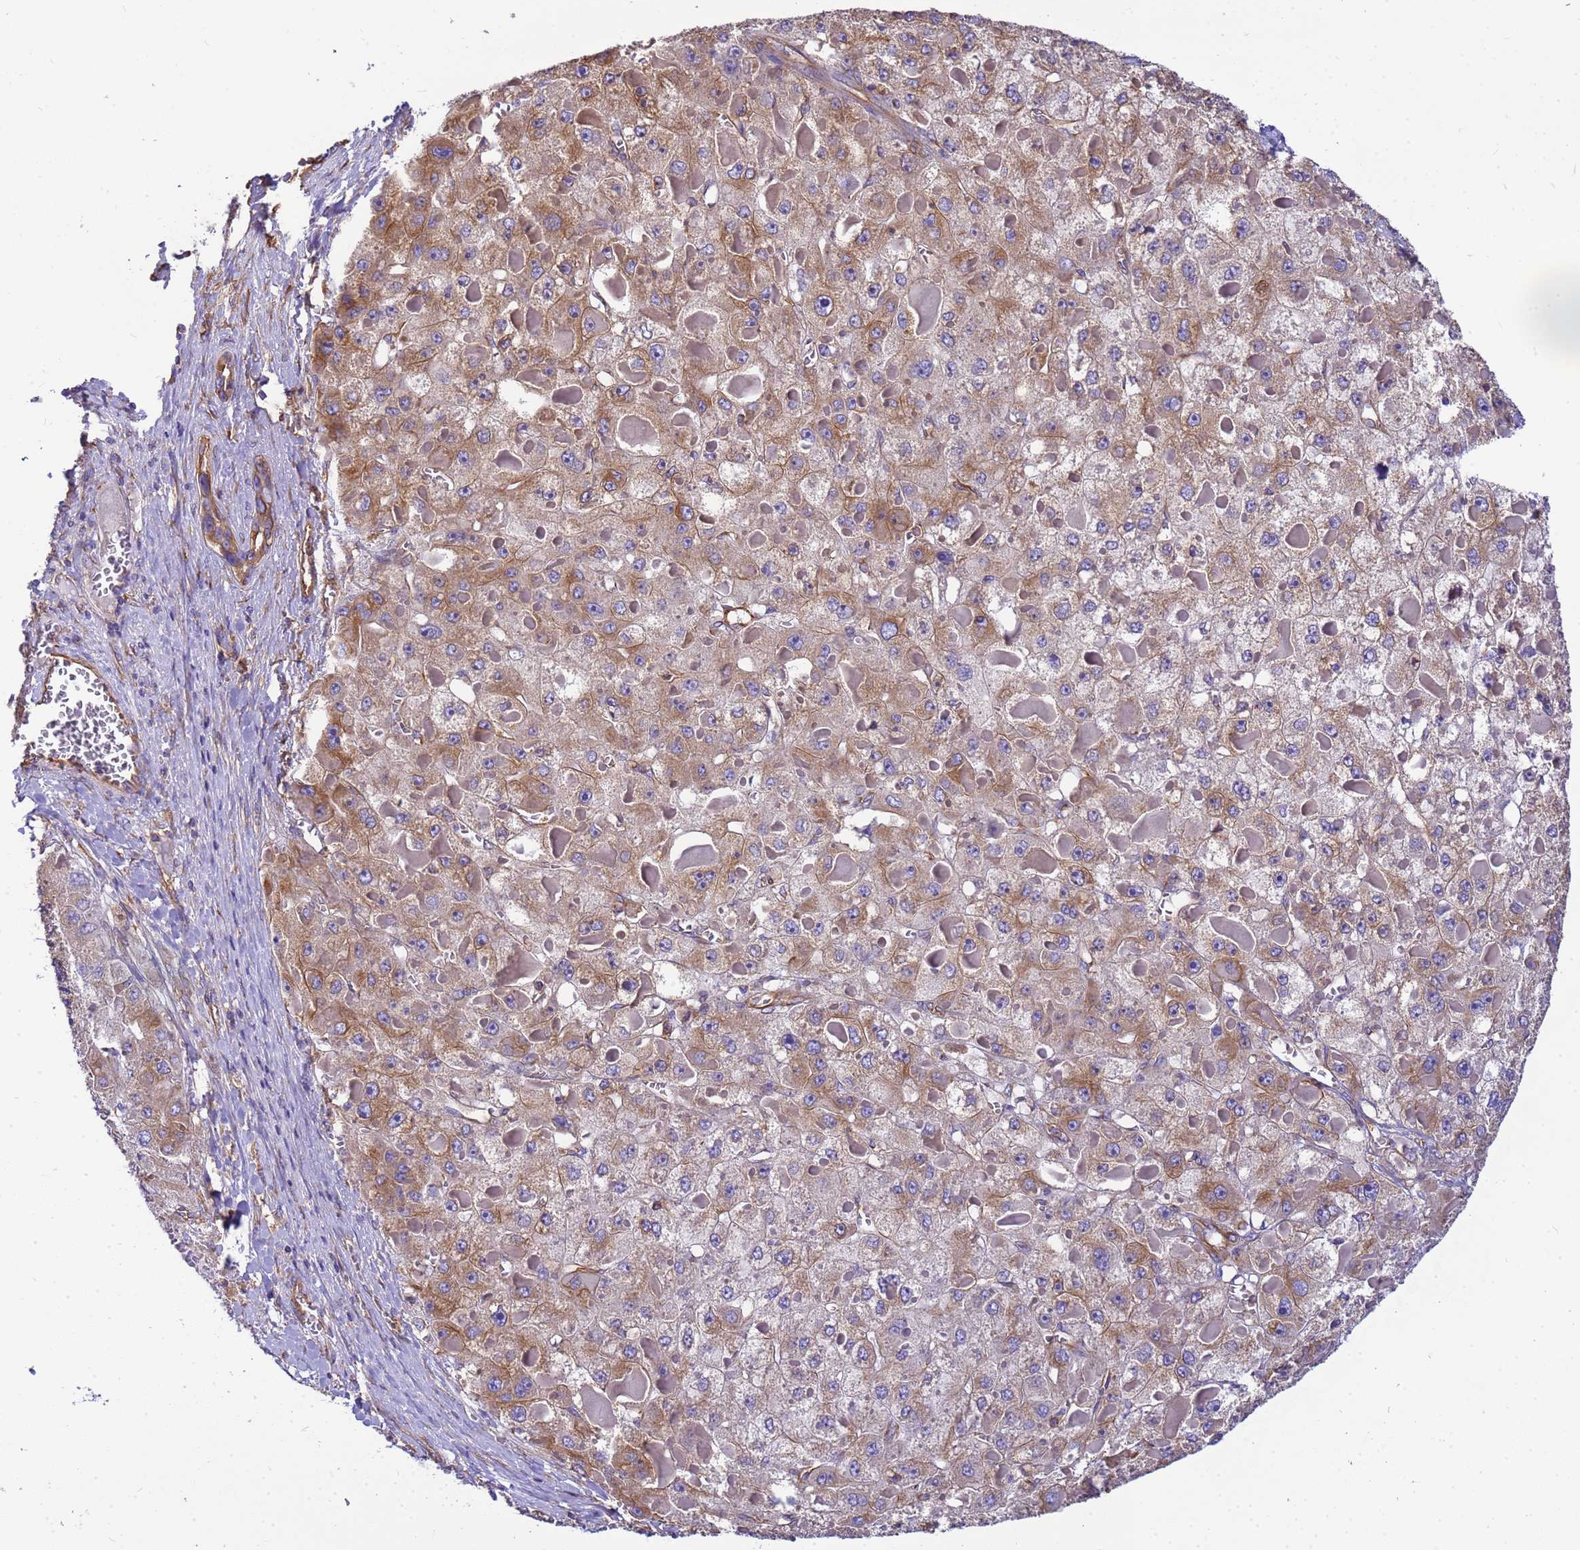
{"staining": {"intensity": "moderate", "quantity": "25%-75%", "location": "cytoplasmic/membranous"}, "tissue": "liver cancer", "cell_type": "Tumor cells", "image_type": "cancer", "snomed": [{"axis": "morphology", "description": "Carcinoma, Hepatocellular, NOS"}, {"axis": "topography", "description": "Liver"}], "caption": "Human liver hepatocellular carcinoma stained with a brown dye displays moderate cytoplasmic/membranous positive positivity in about 25%-75% of tumor cells.", "gene": "TUBB1", "patient": {"sex": "female", "age": 73}}